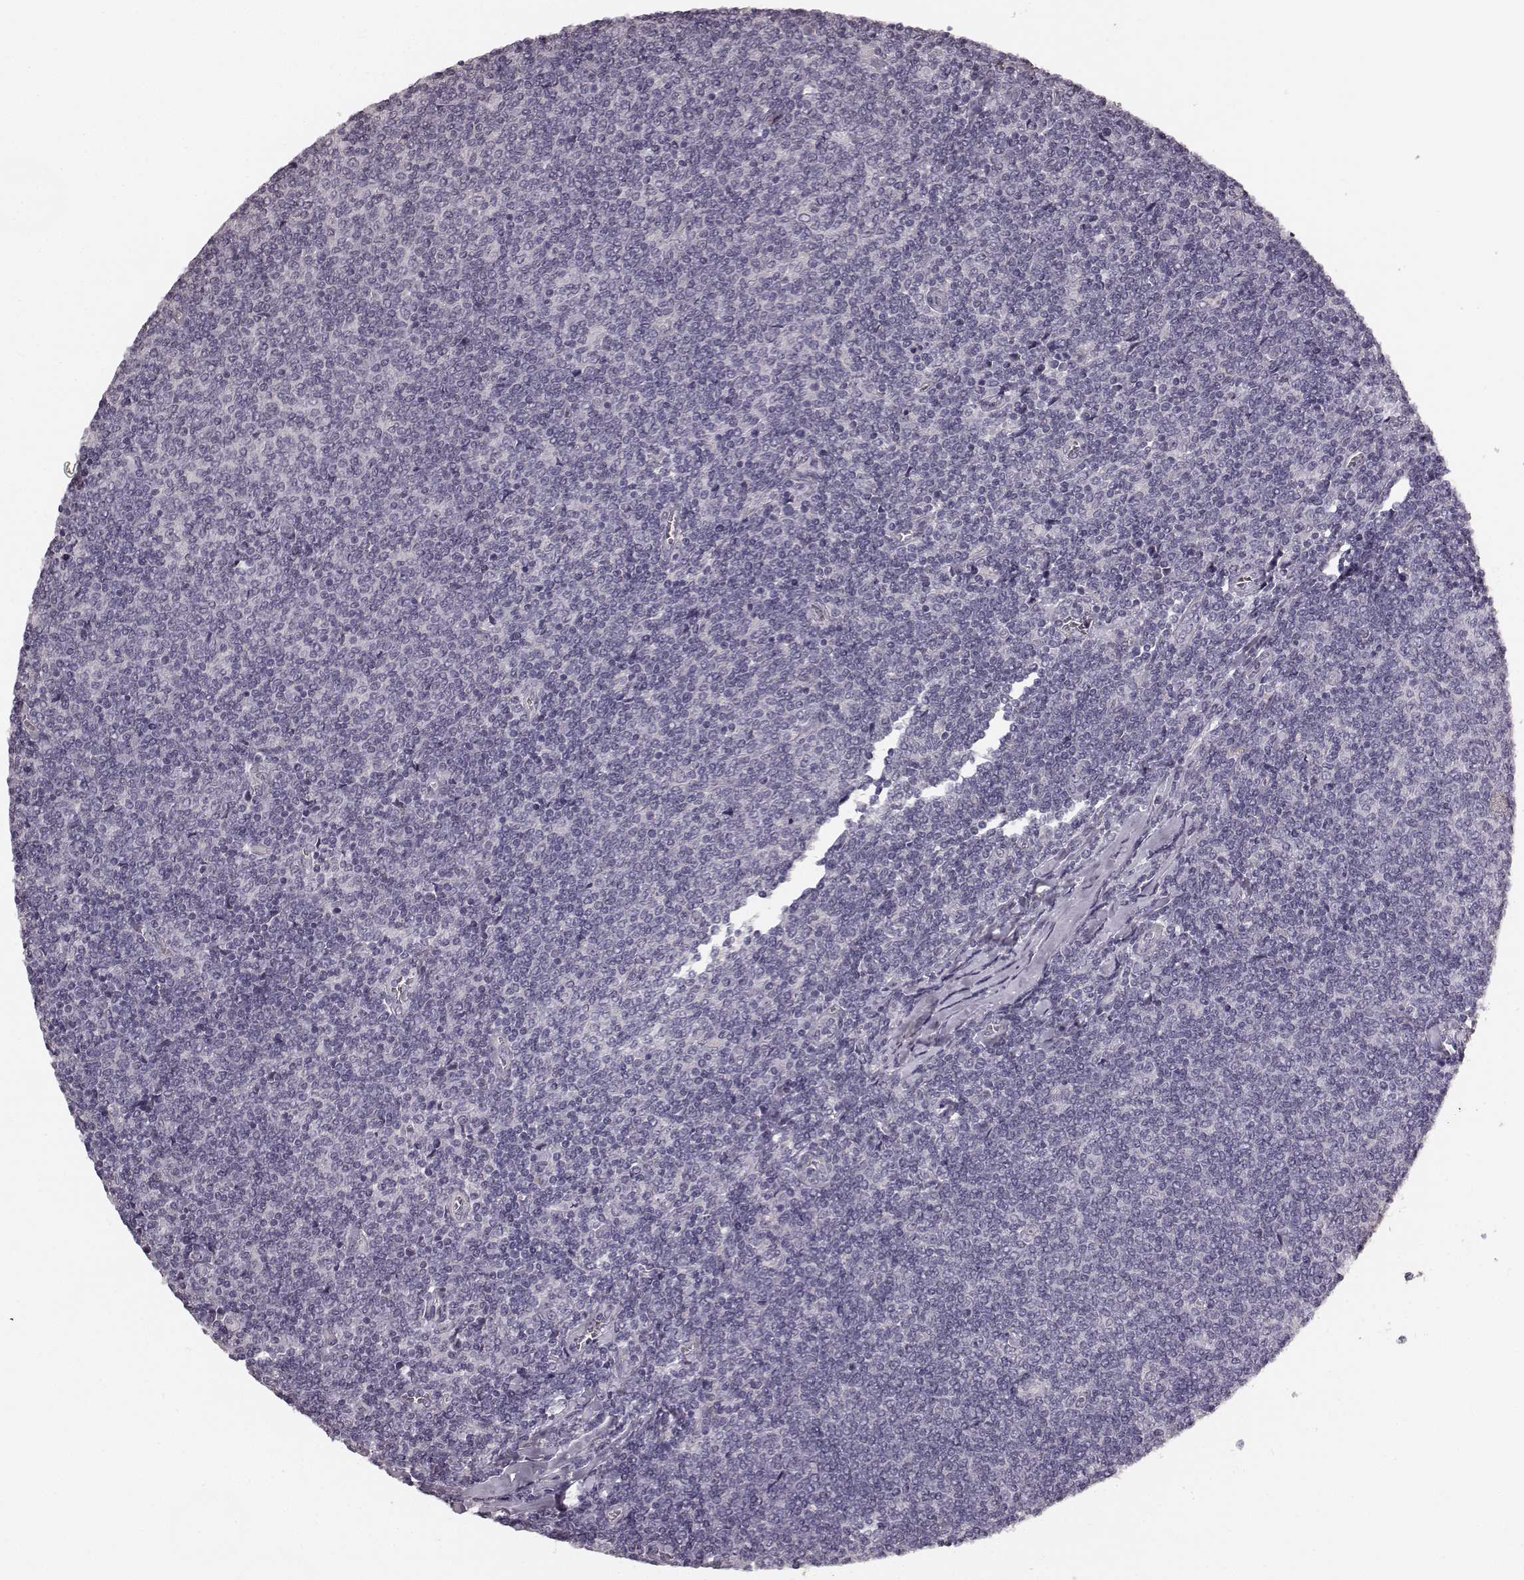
{"staining": {"intensity": "negative", "quantity": "none", "location": "none"}, "tissue": "lymphoma", "cell_type": "Tumor cells", "image_type": "cancer", "snomed": [{"axis": "morphology", "description": "Malignant lymphoma, non-Hodgkin's type, Low grade"}, {"axis": "topography", "description": "Lymph node"}], "caption": "Histopathology image shows no protein expression in tumor cells of malignant lymphoma, non-Hodgkin's type (low-grade) tissue.", "gene": "RIT2", "patient": {"sex": "male", "age": 52}}